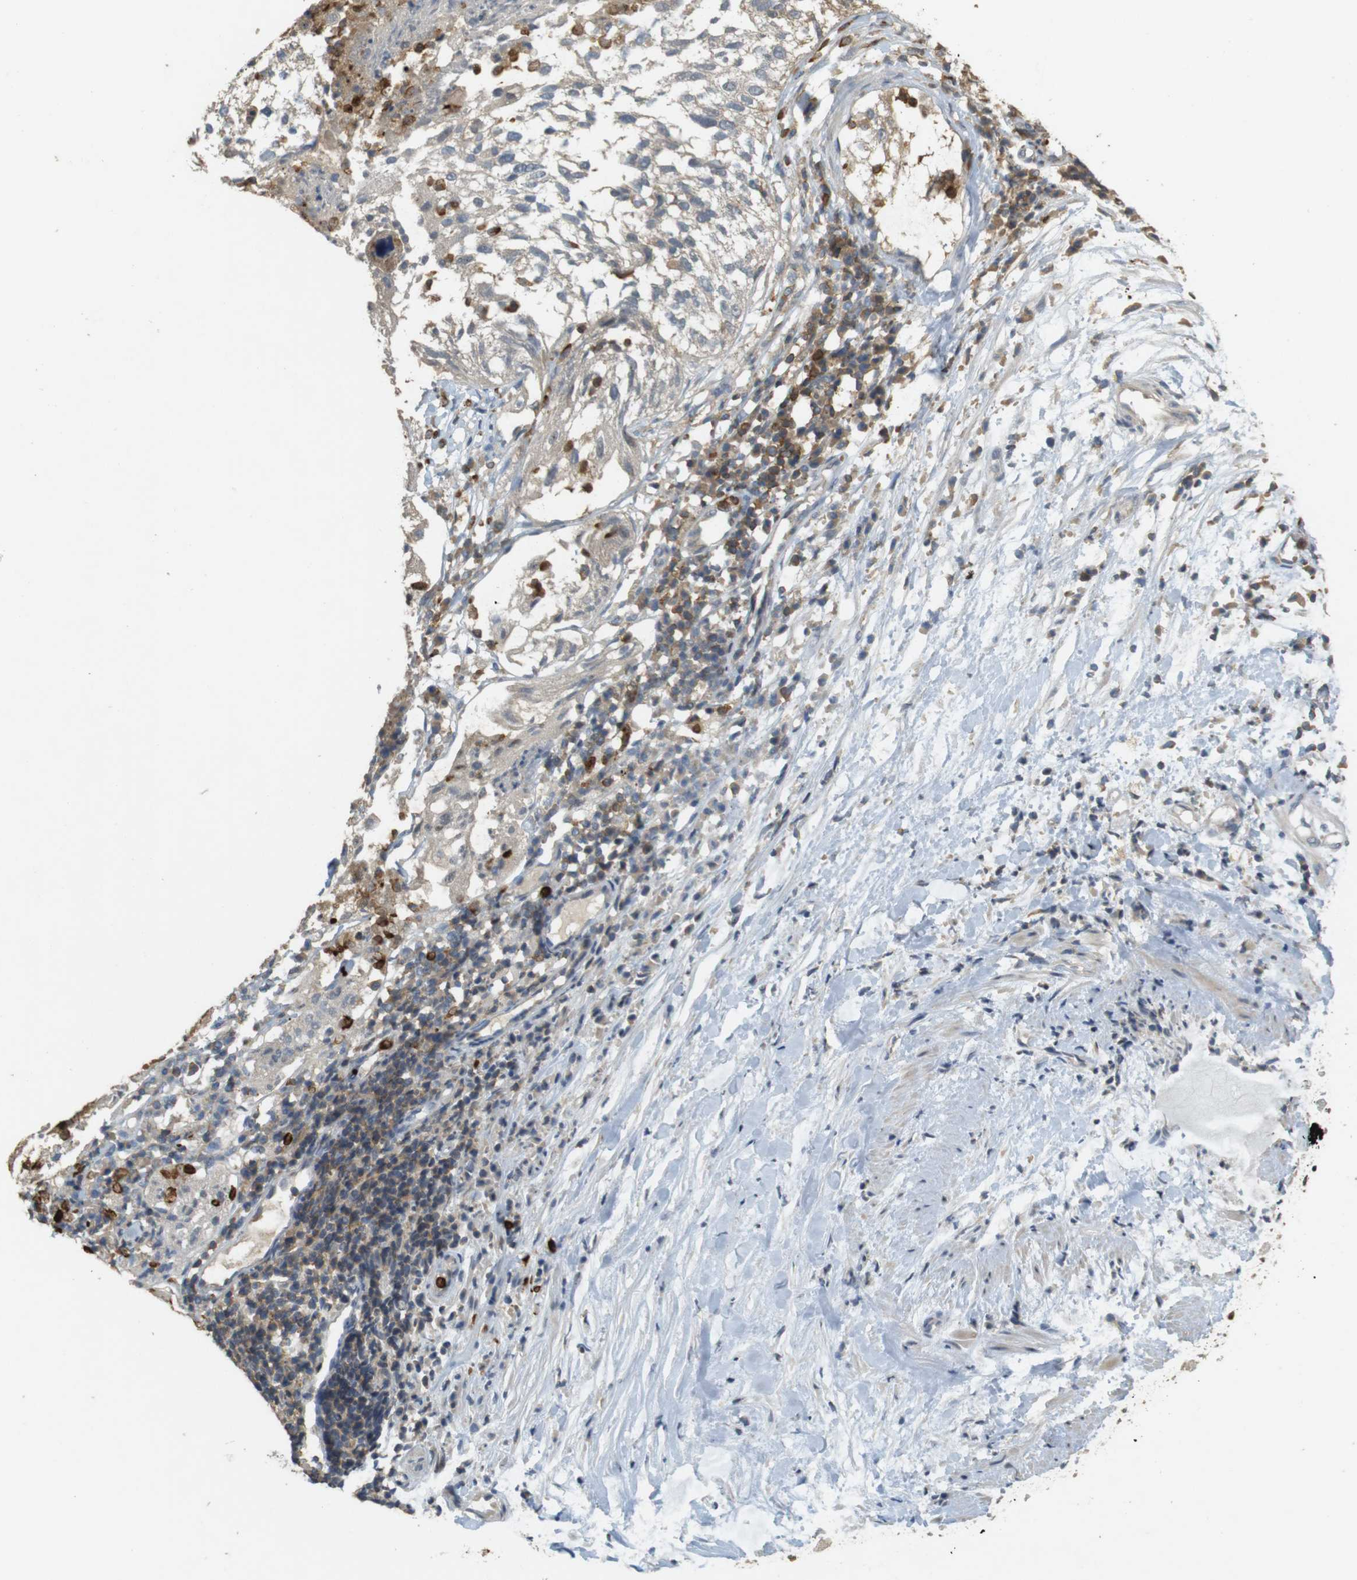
{"staining": {"intensity": "weak", "quantity": ">75%", "location": "cytoplasmic/membranous"}, "tissue": "lung cancer", "cell_type": "Tumor cells", "image_type": "cancer", "snomed": [{"axis": "morphology", "description": "Inflammation, NOS"}, {"axis": "morphology", "description": "Squamous cell carcinoma, NOS"}, {"axis": "topography", "description": "Lymph node"}, {"axis": "topography", "description": "Soft tissue"}, {"axis": "topography", "description": "Lung"}], "caption": "IHC (DAB) staining of human lung cancer (squamous cell carcinoma) shows weak cytoplasmic/membranous protein staining in approximately >75% of tumor cells. The staining was performed using DAB, with brown indicating positive protein expression. Nuclei are stained blue with hematoxylin.", "gene": "TMX3", "patient": {"sex": "male", "age": 66}}